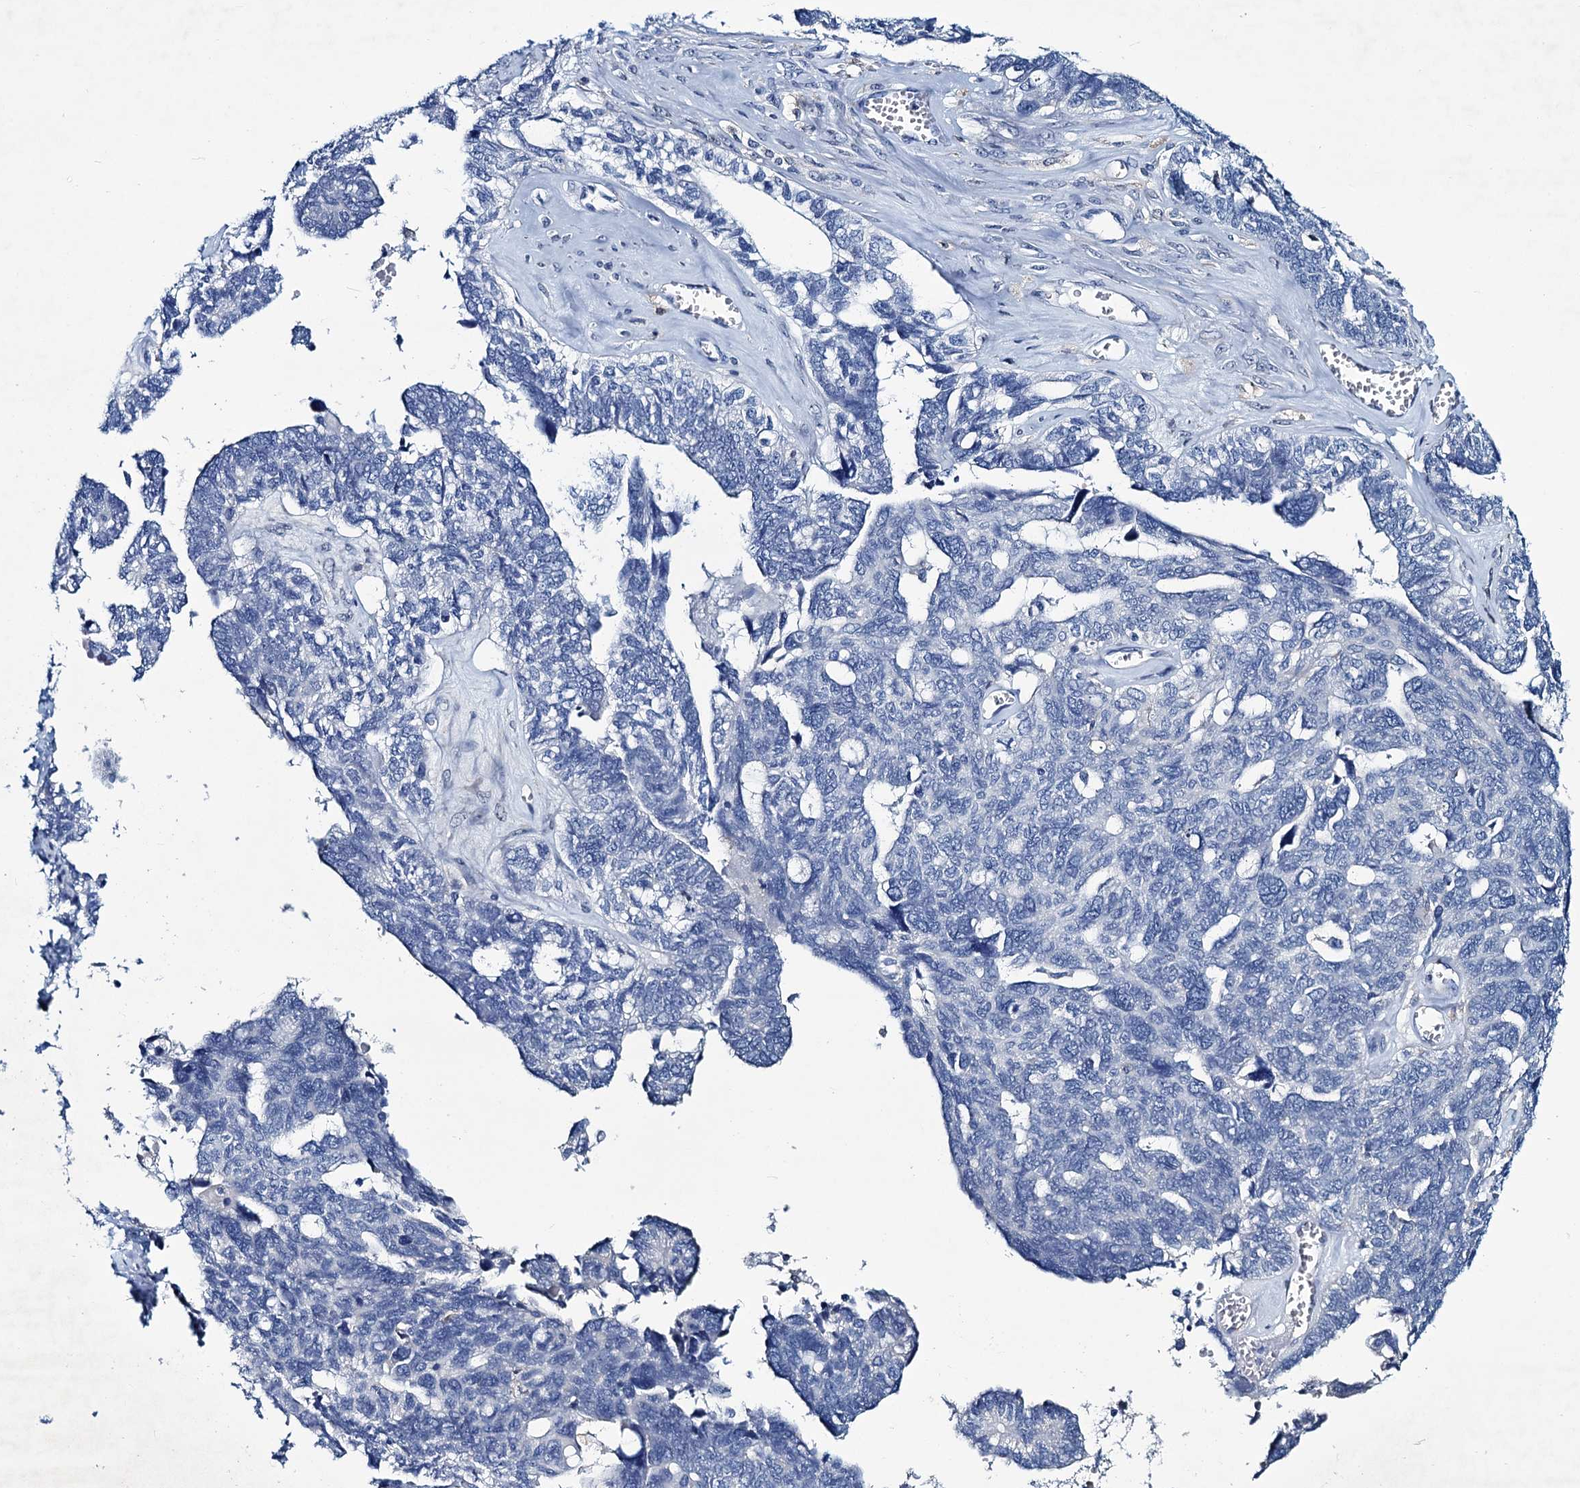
{"staining": {"intensity": "negative", "quantity": "none", "location": "none"}, "tissue": "ovarian cancer", "cell_type": "Tumor cells", "image_type": "cancer", "snomed": [{"axis": "morphology", "description": "Cystadenocarcinoma, serous, NOS"}, {"axis": "topography", "description": "Ovary"}], "caption": "Ovarian serous cystadenocarcinoma was stained to show a protein in brown. There is no significant expression in tumor cells.", "gene": "RTKN2", "patient": {"sex": "female", "age": 79}}